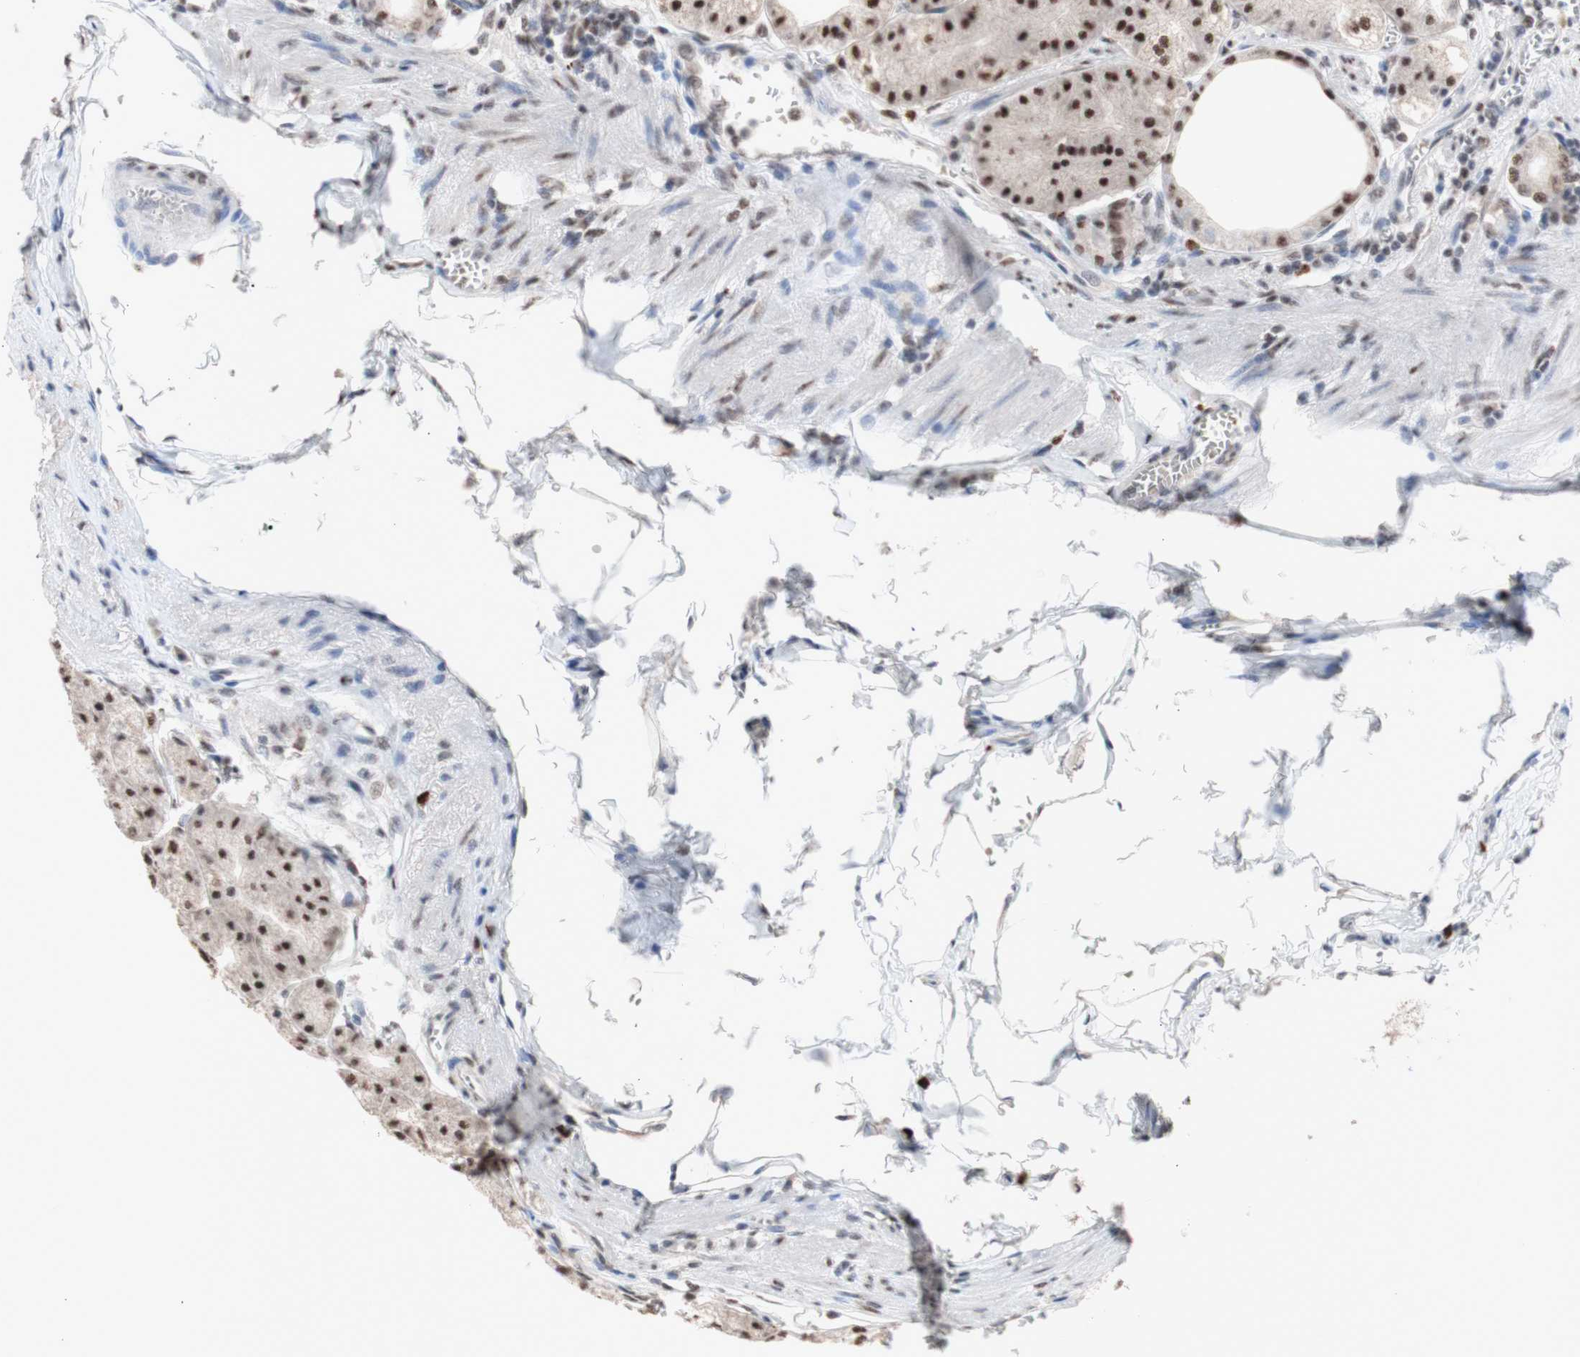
{"staining": {"intensity": "moderate", "quantity": ">75%", "location": "nuclear"}, "tissue": "stomach", "cell_type": "Glandular cells", "image_type": "normal", "snomed": [{"axis": "morphology", "description": "Normal tissue, NOS"}, {"axis": "topography", "description": "Stomach, lower"}], "caption": "Protein expression analysis of normal stomach demonstrates moderate nuclear staining in approximately >75% of glandular cells.", "gene": "SFPQ", "patient": {"sex": "male", "age": 71}}